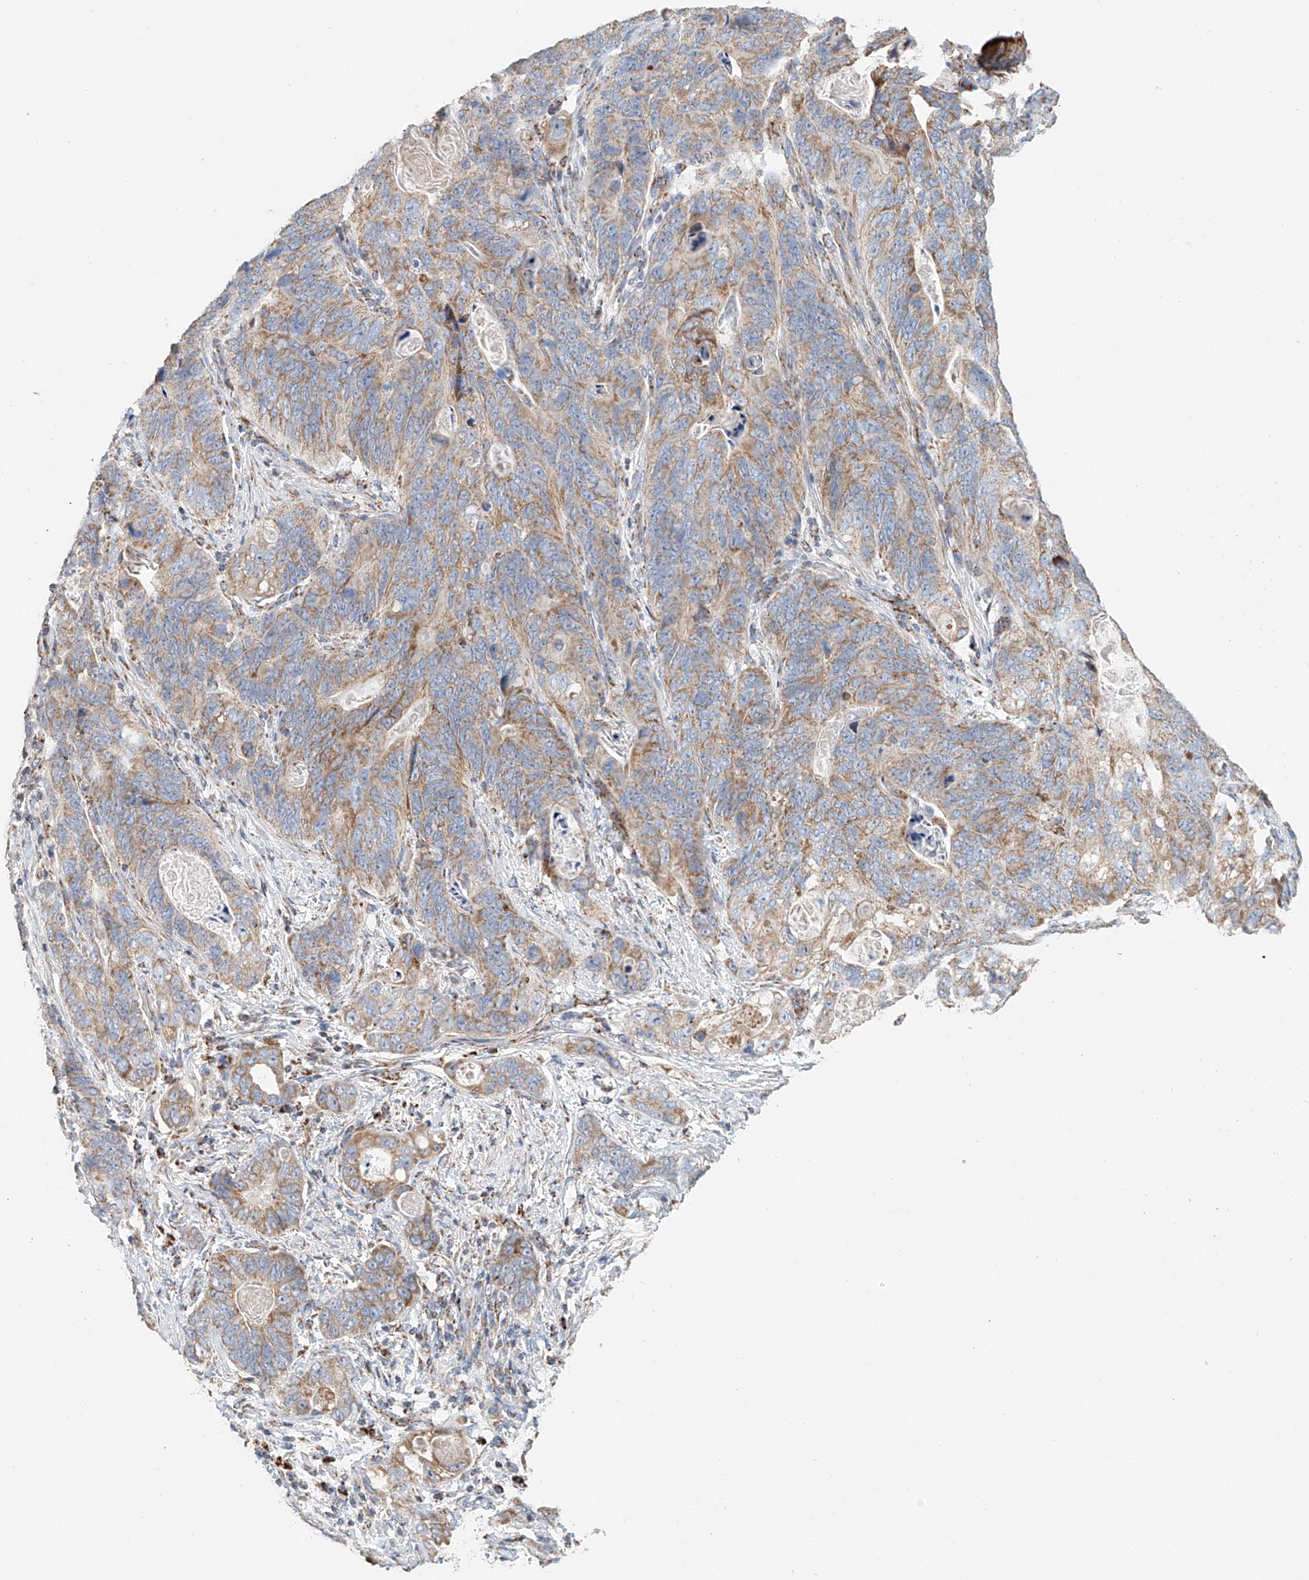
{"staining": {"intensity": "weak", "quantity": ">75%", "location": "cytoplasmic/membranous"}, "tissue": "stomach cancer", "cell_type": "Tumor cells", "image_type": "cancer", "snomed": [{"axis": "morphology", "description": "Normal tissue, NOS"}, {"axis": "morphology", "description": "Adenocarcinoma, NOS"}, {"axis": "topography", "description": "Stomach"}], "caption": "Human stomach cancer (adenocarcinoma) stained for a protein (brown) shows weak cytoplasmic/membranous positive expression in about >75% of tumor cells.", "gene": "MCL1", "patient": {"sex": "female", "age": 89}}